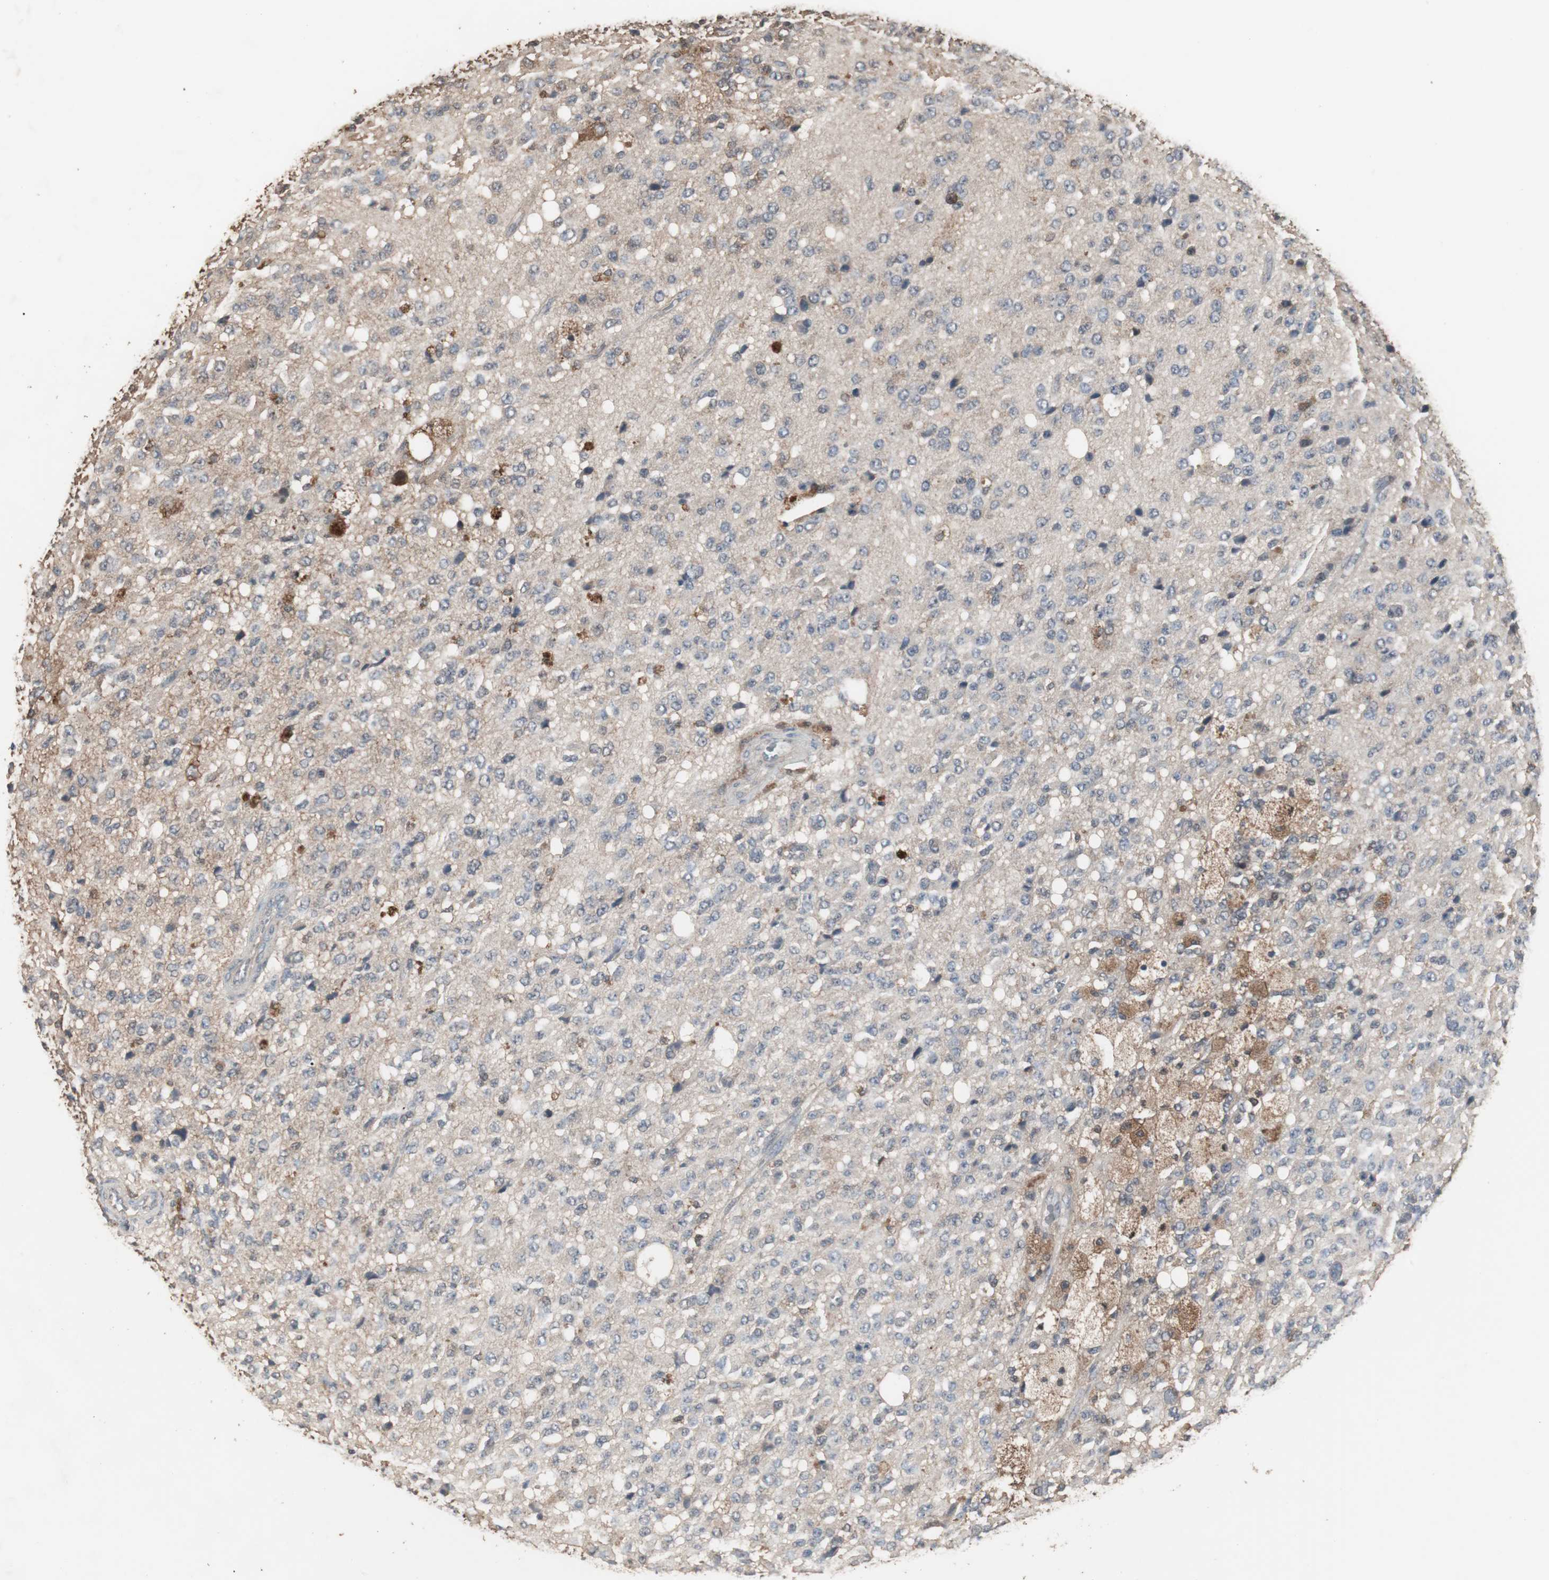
{"staining": {"intensity": "moderate", "quantity": "<25%", "location": "cytoplasmic/membranous"}, "tissue": "glioma", "cell_type": "Tumor cells", "image_type": "cancer", "snomed": [{"axis": "morphology", "description": "Glioma, malignant, High grade"}, {"axis": "topography", "description": "pancreas cauda"}], "caption": "A brown stain shows moderate cytoplasmic/membranous staining of a protein in human glioma tumor cells.", "gene": "HPRT1", "patient": {"sex": "male", "age": 60}}